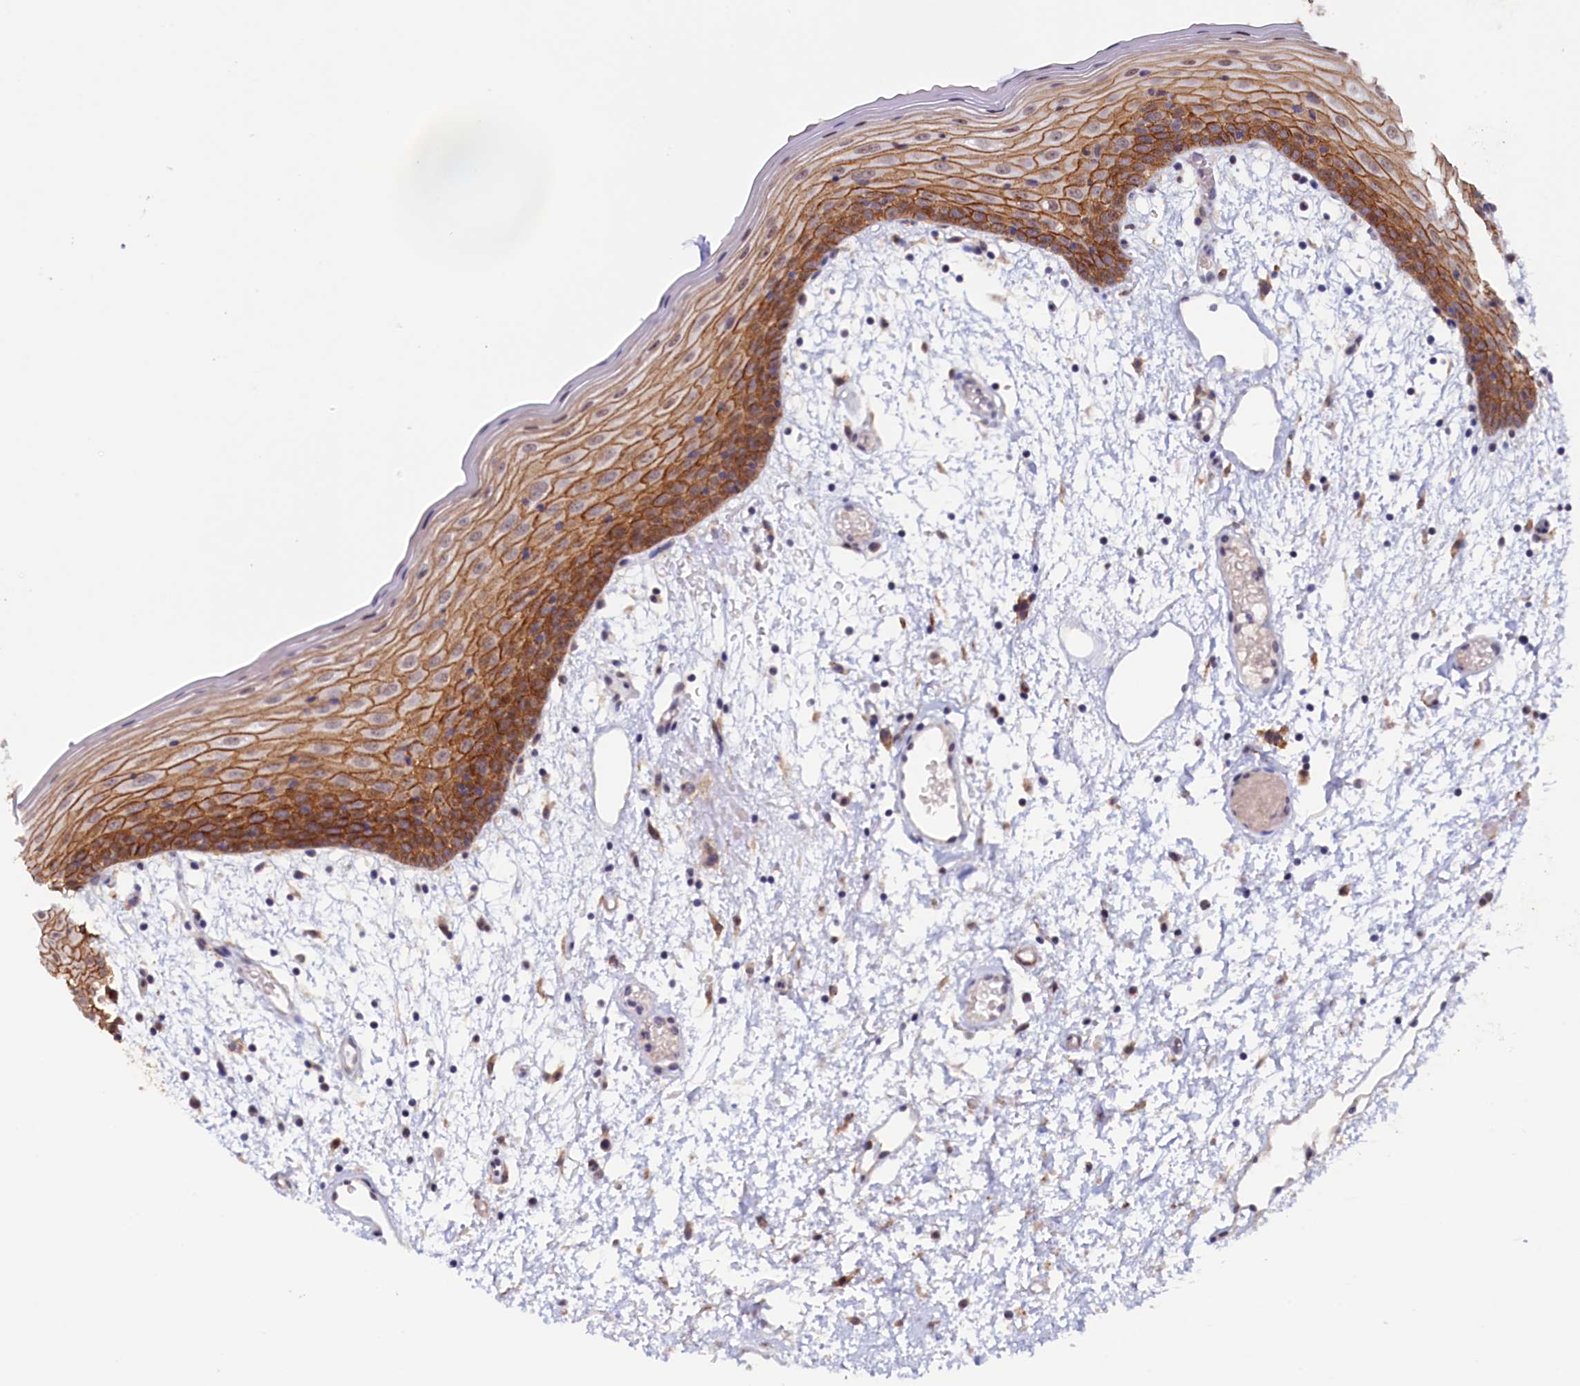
{"staining": {"intensity": "strong", "quantity": "25%-75%", "location": "cytoplasmic/membranous"}, "tissue": "oral mucosa", "cell_type": "Squamous epithelial cells", "image_type": "normal", "snomed": [{"axis": "morphology", "description": "Normal tissue, NOS"}, {"axis": "topography", "description": "Skeletal muscle"}, {"axis": "topography", "description": "Oral tissue"}, {"axis": "topography", "description": "Salivary gland"}, {"axis": "topography", "description": "Peripheral nerve tissue"}], "caption": "Strong cytoplasmic/membranous expression for a protein is seen in about 25%-75% of squamous epithelial cells of benign oral mucosa using immunohistochemistry (IHC).", "gene": "PACSIN3", "patient": {"sex": "male", "age": 54}}